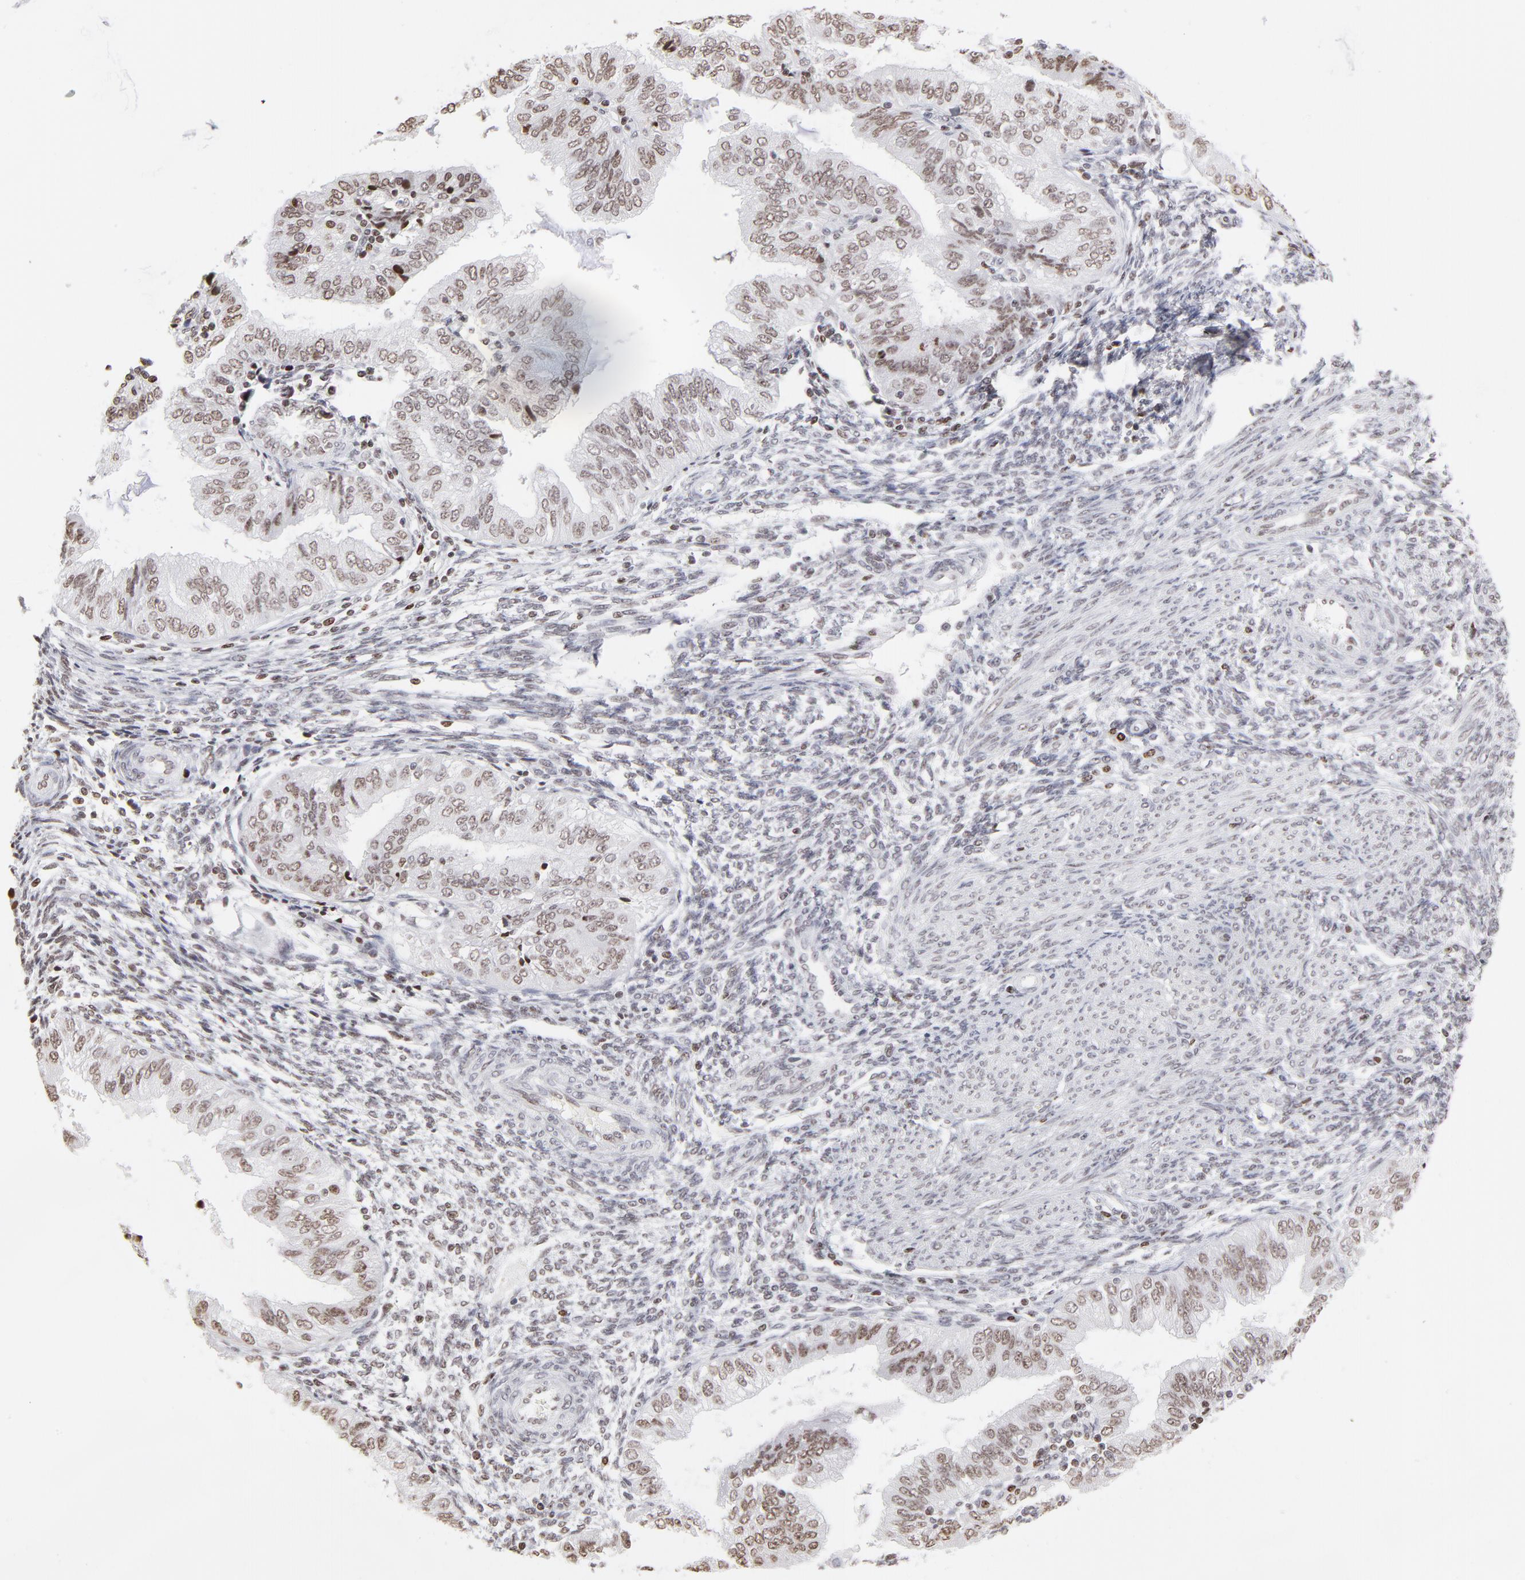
{"staining": {"intensity": "moderate", "quantity": "25%-75%", "location": "nuclear"}, "tissue": "endometrial cancer", "cell_type": "Tumor cells", "image_type": "cancer", "snomed": [{"axis": "morphology", "description": "Adenocarcinoma, NOS"}, {"axis": "topography", "description": "Endometrium"}], "caption": "IHC of endometrial adenocarcinoma exhibits medium levels of moderate nuclear expression in approximately 25%-75% of tumor cells. (IHC, brightfield microscopy, high magnification).", "gene": "PARP1", "patient": {"sex": "female", "age": 51}}